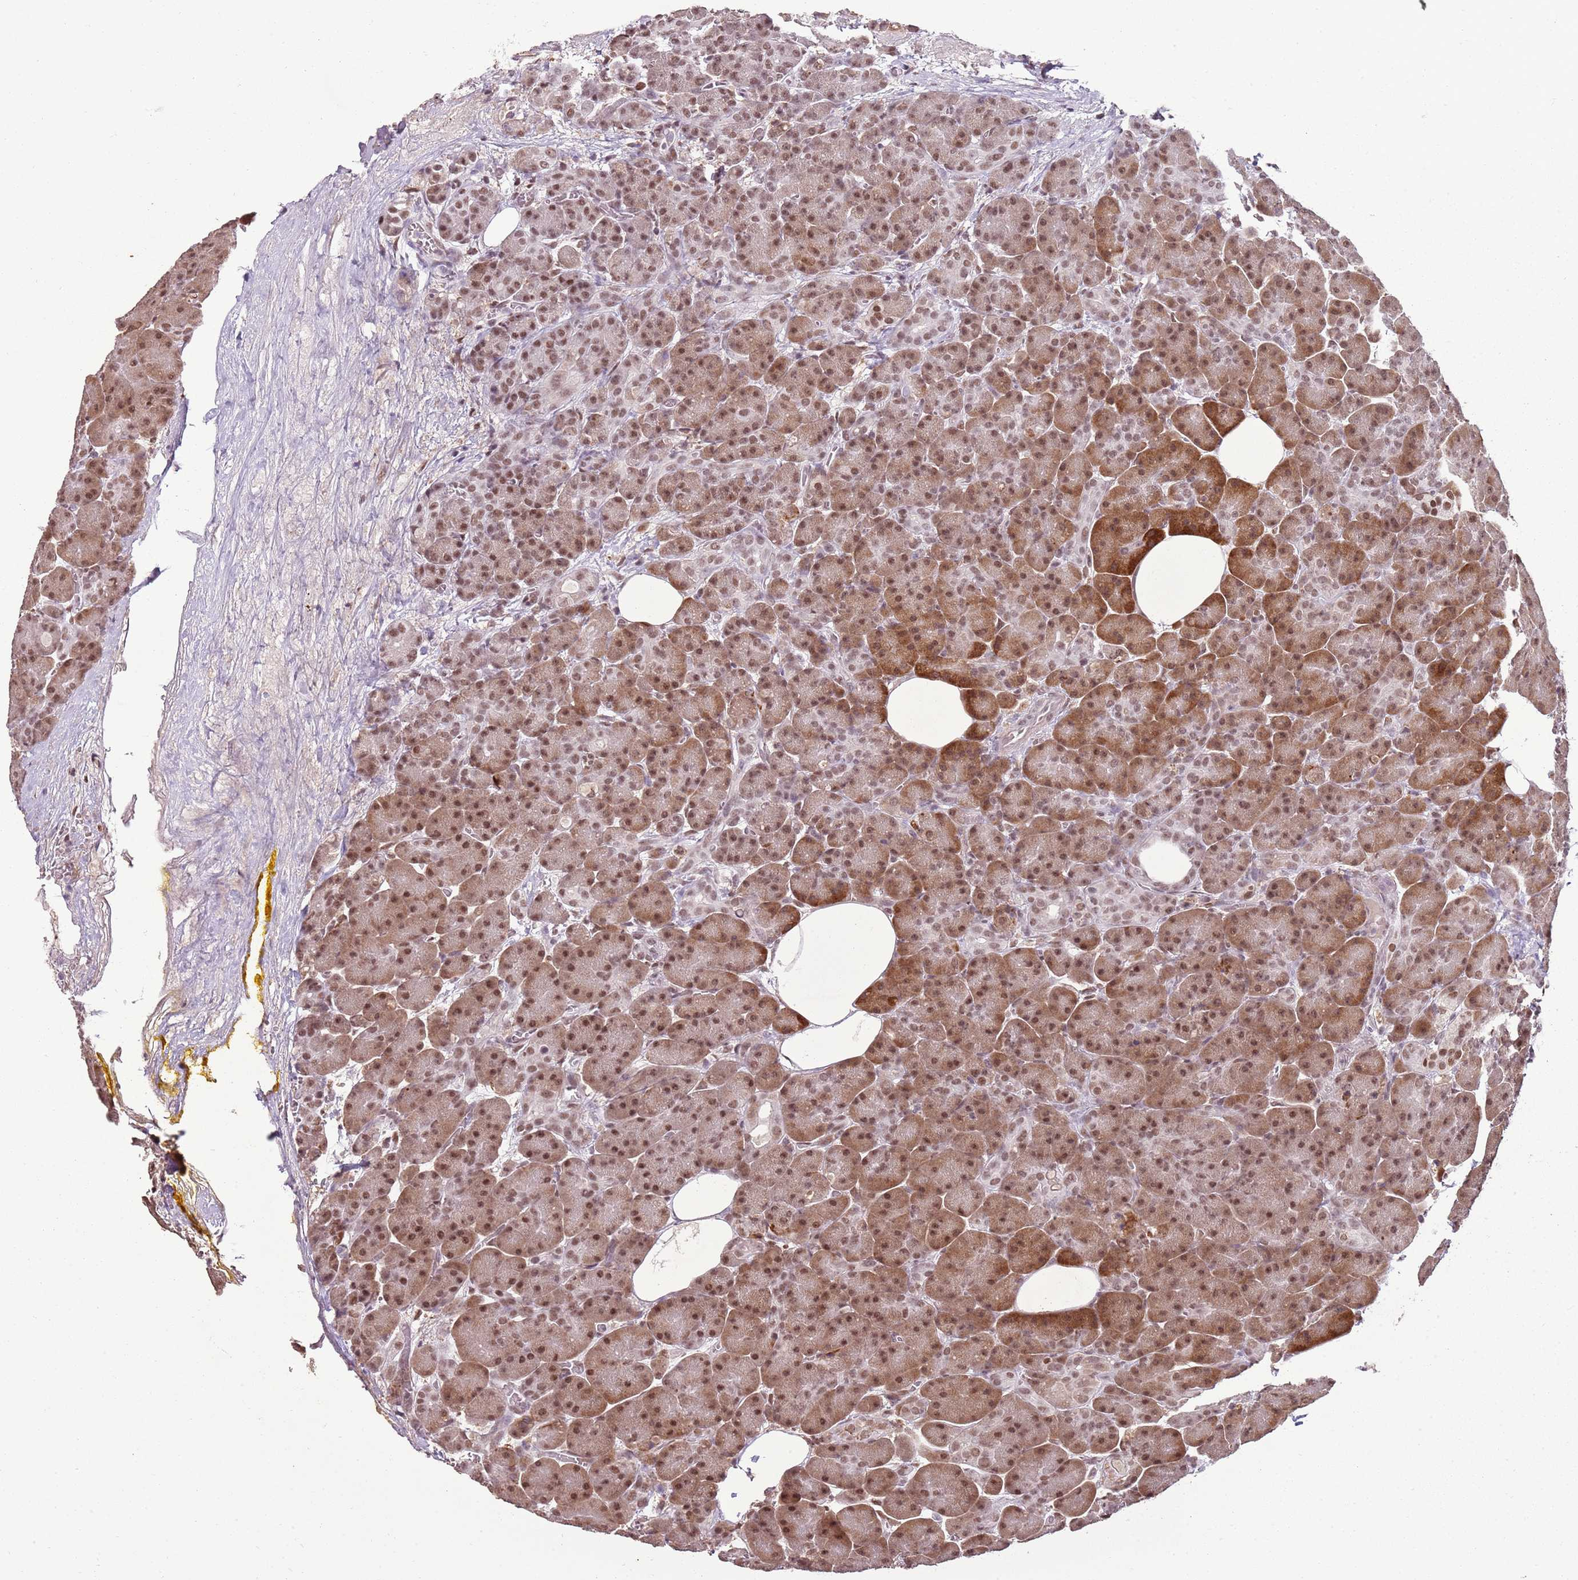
{"staining": {"intensity": "moderate", "quantity": ">75%", "location": "cytoplasmic/membranous,nuclear"}, "tissue": "pancreas", "cell_type": "Exocrine glandular cells", "image_type": "normal", "snomed": [{"axis": "morphology", "description": "Normal tissue, NOS"}, {"axis": "topography", "description": "Pancreas"}], "caption": "A brown stain labels moderate cytoplasmic/membranous,nuclear staining of a protein in exocrine glandular cells of unremarkable human pancreas. (IHC, brightfield microscopy, high magnification).", "gene": "ARL14EP", "patient": {"sex": "male", "age": 63}}